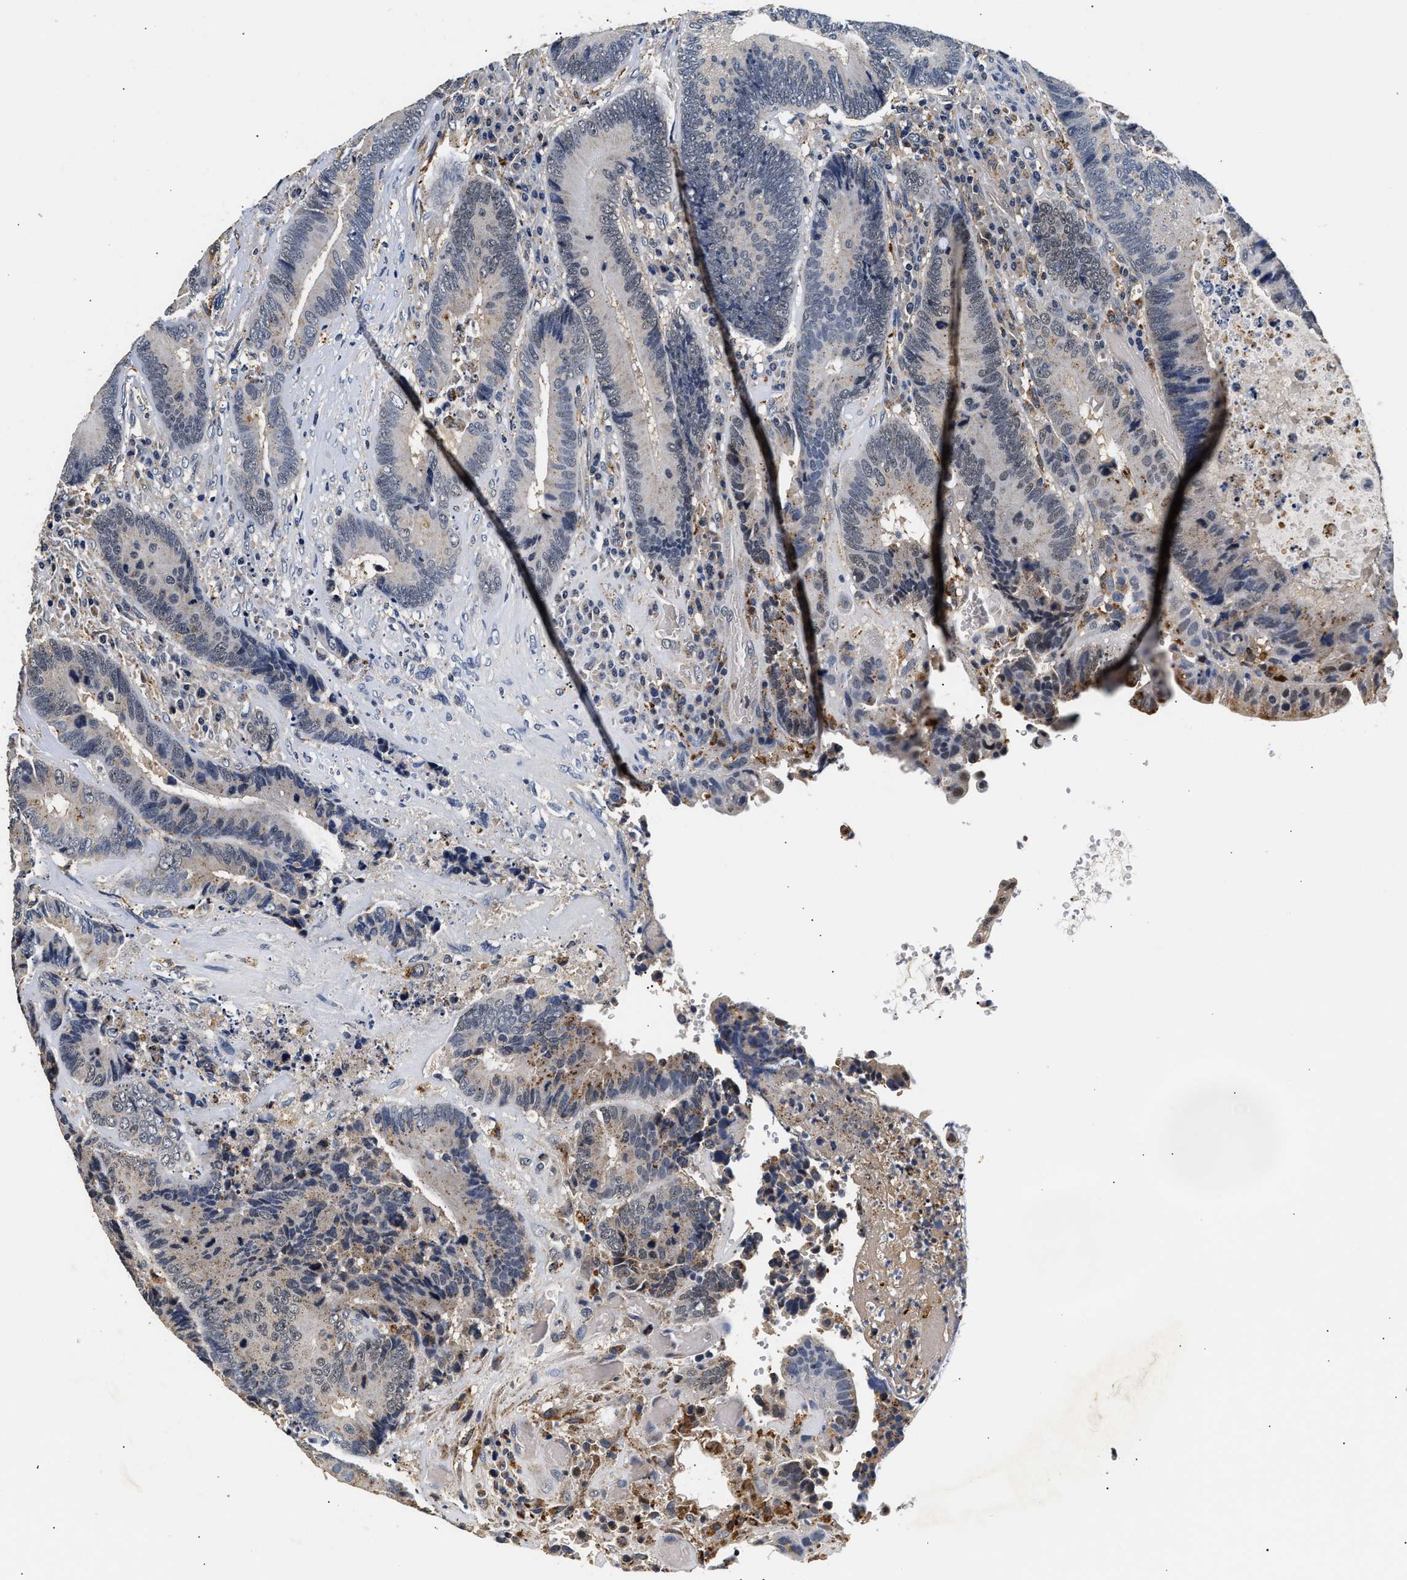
{"staining": {"intensity": "weak", "quantity": "<25%", "location": "cytoplasmic/membranous"}, "tissue": "colorectal cancer", "cell_type": "Tumor cells", "image_type": "cancer", "snomed": [{"axis": "morphology", "description": "Adenocarcinoma, NOS"}, {"axis": "topography", "description": "Rectum"}], "caption": "This is a histopathology image of immunohistochemistry staining of adenocarcinoma (colorectal), which shows no expression in tumor cells.", "gene": "SMU1", "patient": {"sex": "female", "age": 89}}